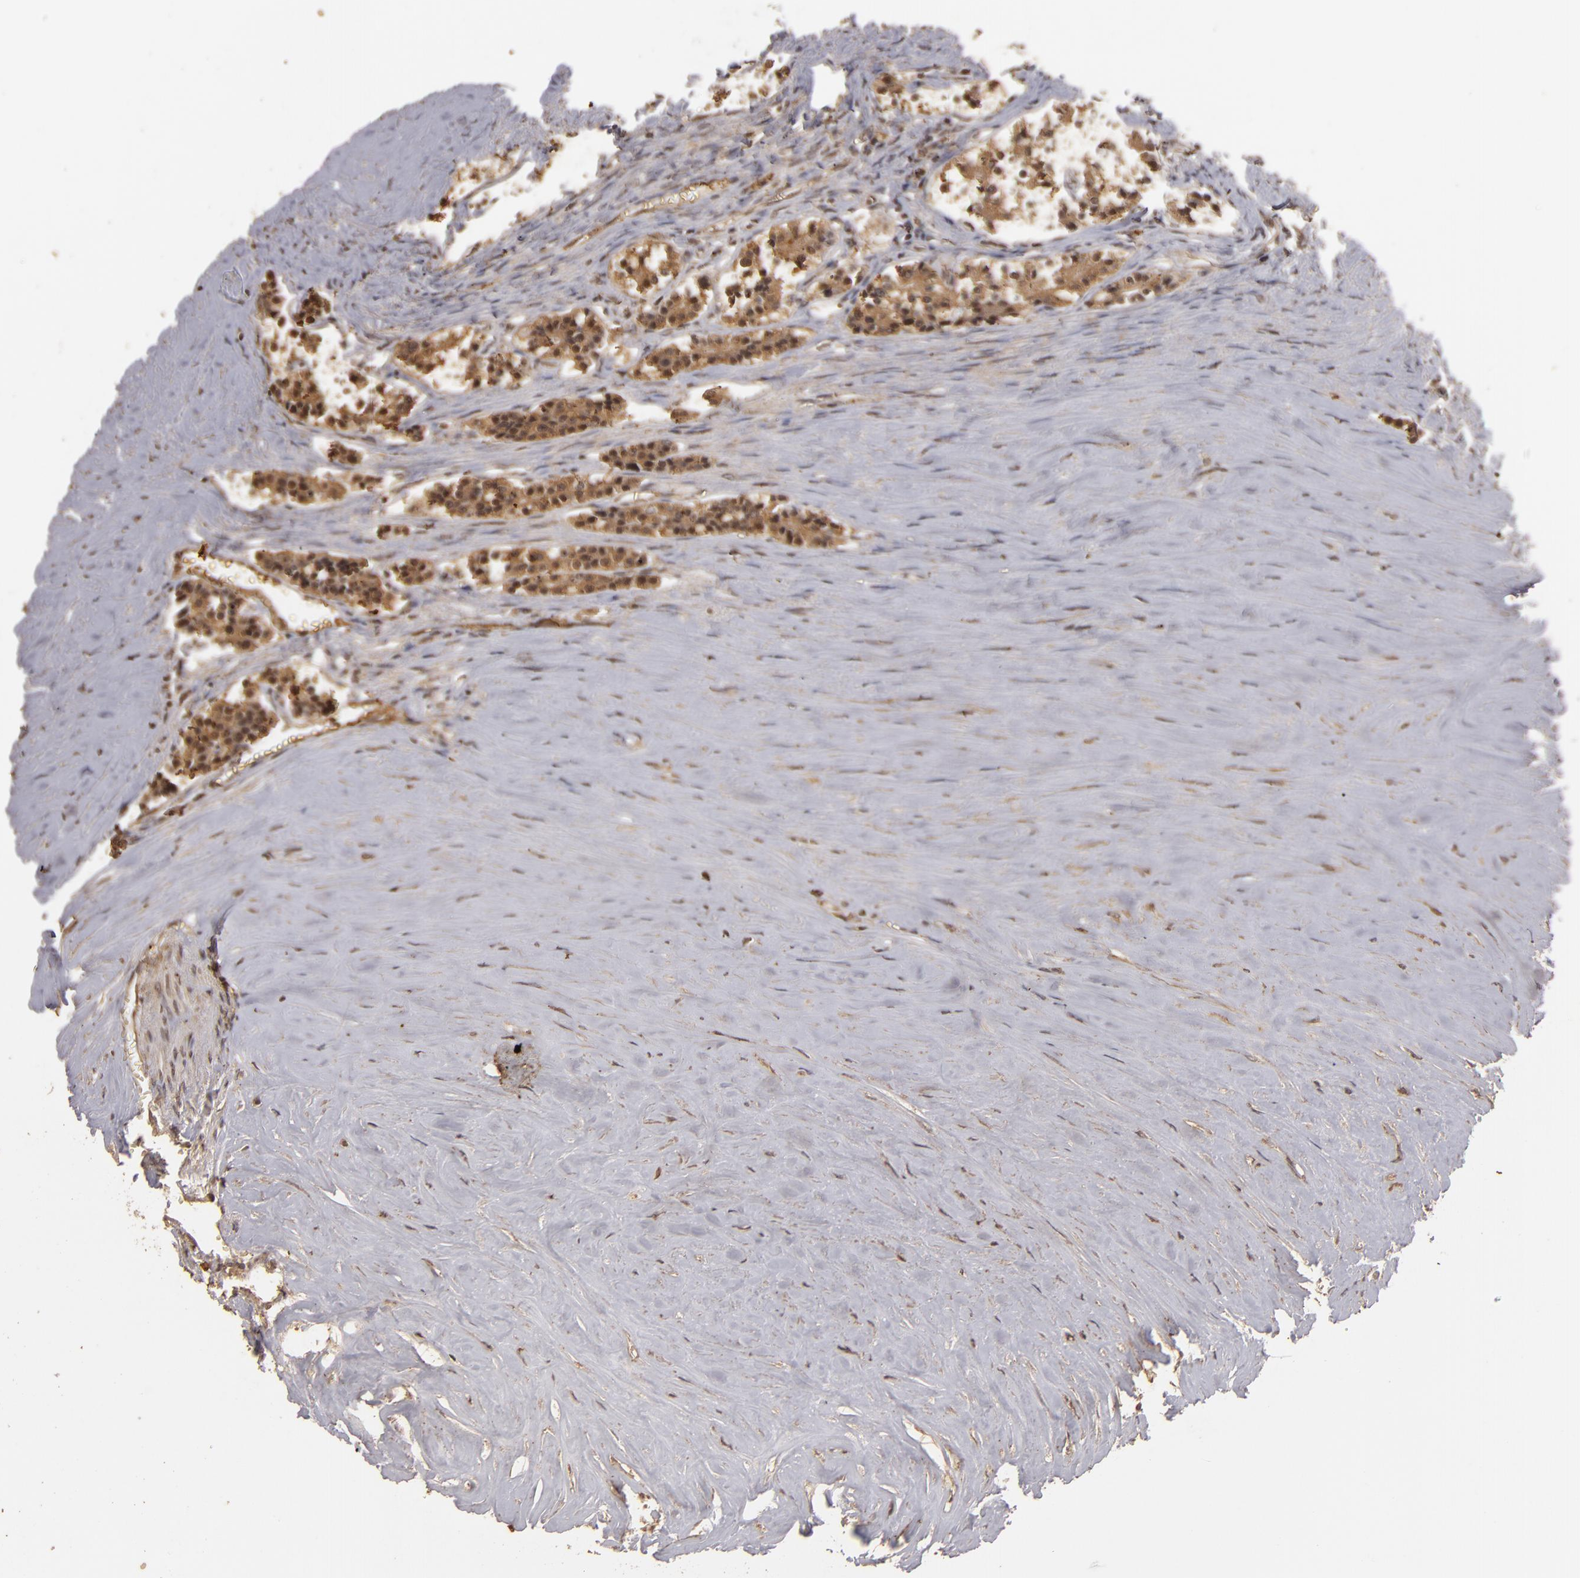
{"staining": {"intensity": "moderate", "quantity": ">75%", "location": "cytoplasmic/membranous"}, "tissue": "carcinoid", "cell_type": "Tumor cells", "image_type": "cancer", "snomed": [{"axis": "morphology", "description": "Carcinoid, malignant, NOS"}, {"axis": "topography", "description": "Small intestine"}], "caption": "Moderate cytoplasmic/membranous positivity for a protein is identified in about >75% of tumor cells of malignant carcinoid using immunohistochemistry (IHC).", "gene": "DFFA", "patient": {"sex": "male", "age": 63}}